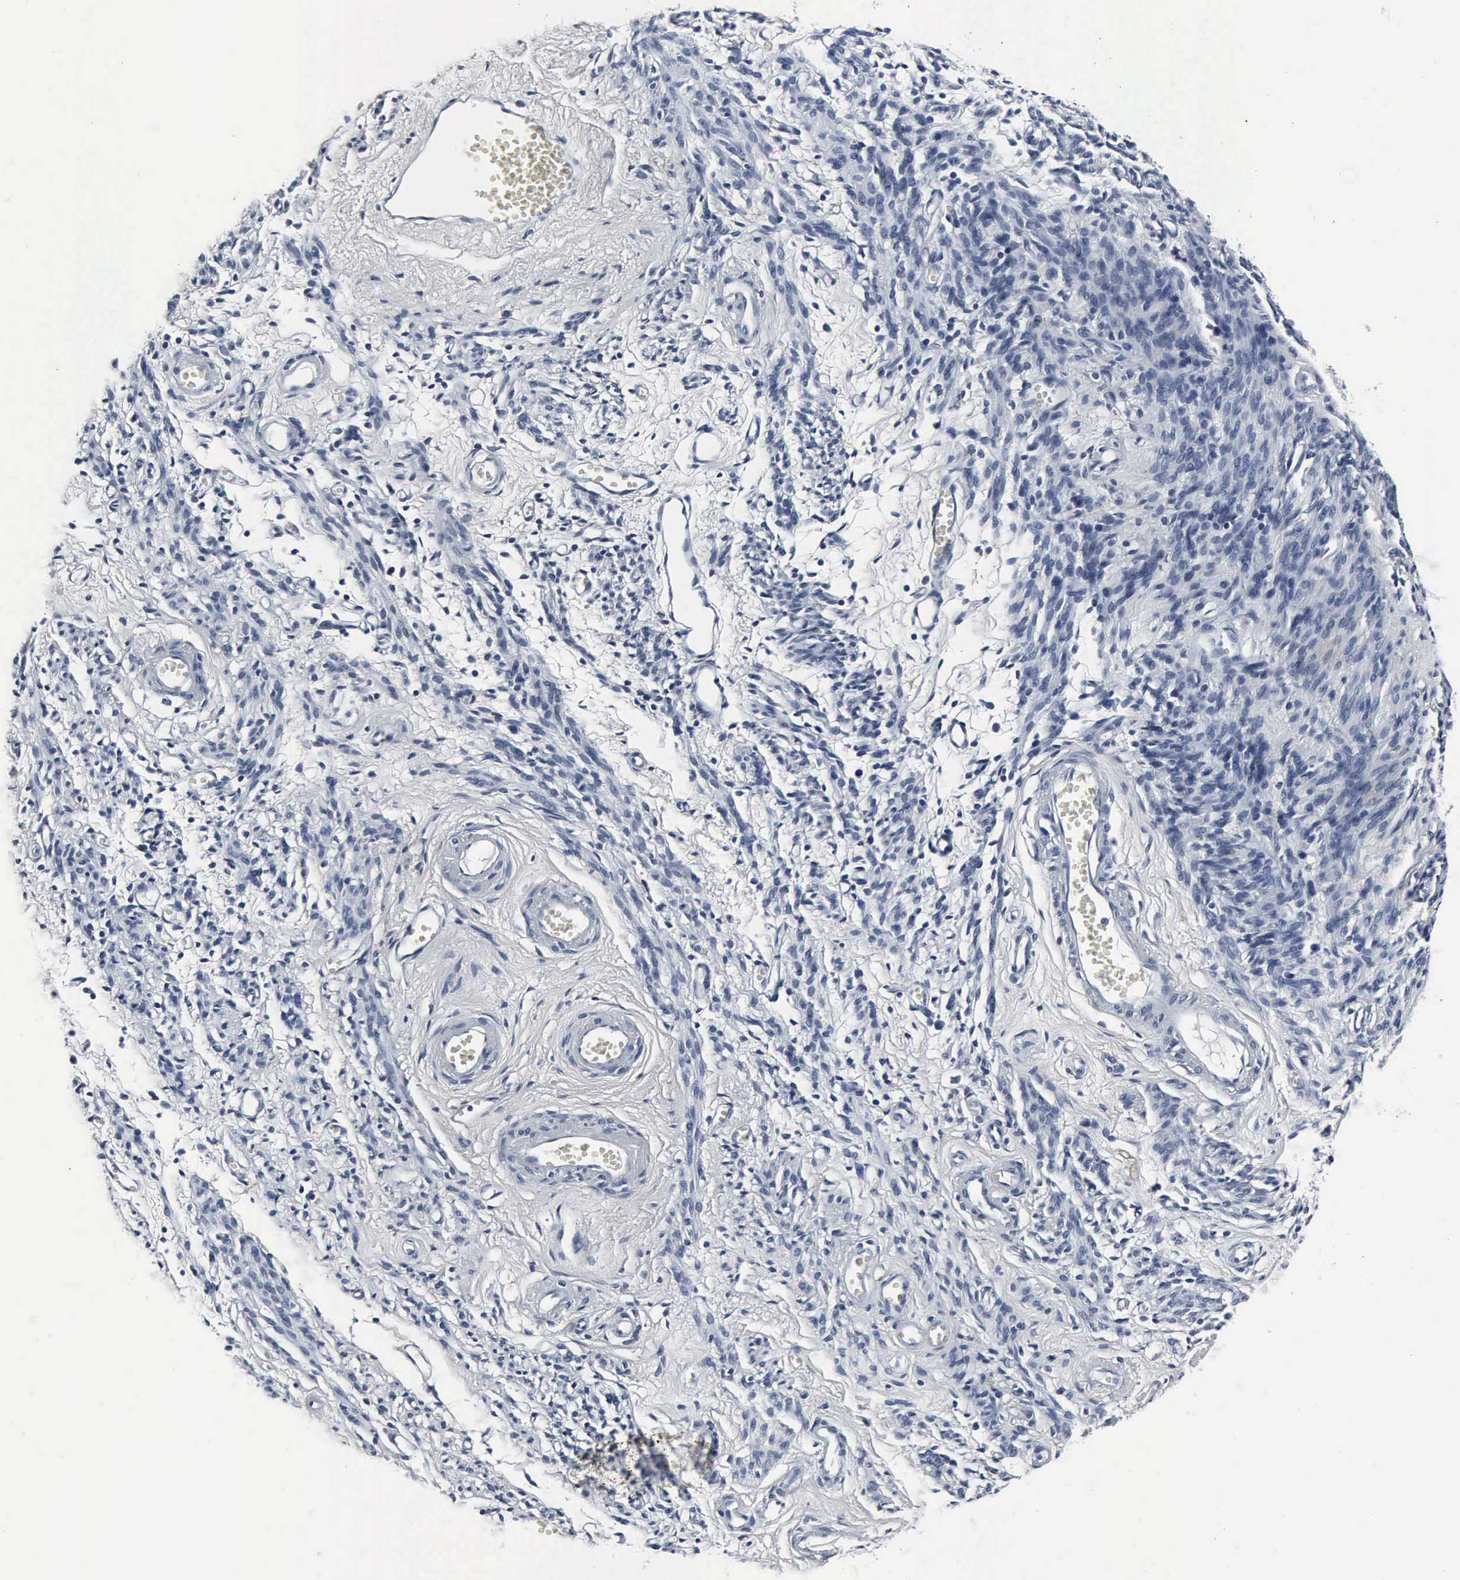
{"staining": {"intensity": "negative", "quantity": "none", "location": "none"}, "tissue": "endometrial cancer", "cell_type": "Tumor cells", "image_type": "cancer", "snomed": [{"axis": "morphology", "description": "Adenocarcinoma, NOS"}, {"axis": "topography", "description": "Endometrium"}], "caption": "A high-resolution histopathology image shows IHC staining of endometrial cancer, which shows no significant expression in tumor cells. Nuclei are stained in blue.", "gene": "SNAP25", "patient": {"sex": "female", "age": 75}}